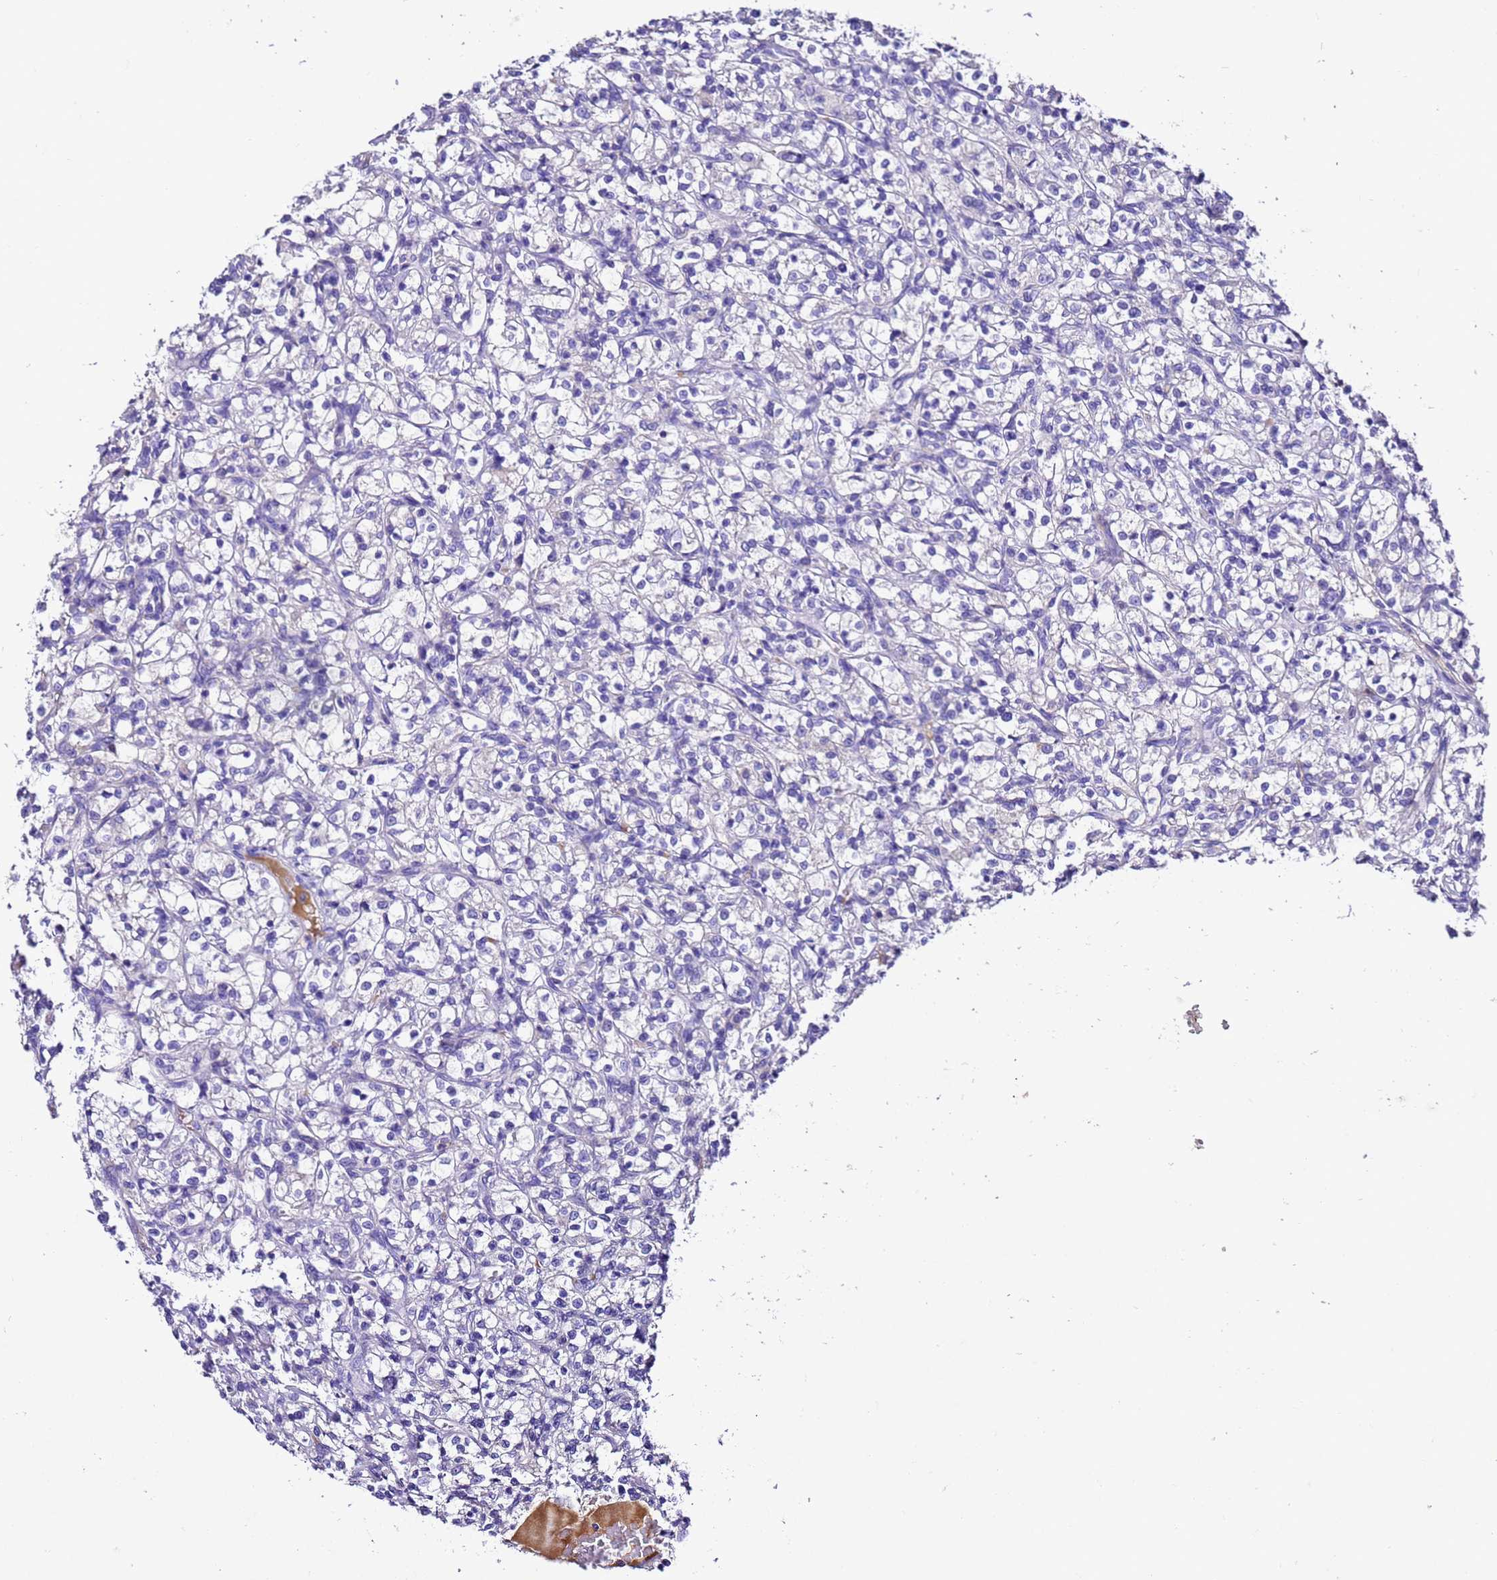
{"staining": {"intensity": "negative", "quantity": "none", "location": "none"}, "tissue": "renal cancer", "cell_type": "Tumor cells", "image_type": "cancer", "snomed": [{"axis": "morphology", "description": "Adenocarcinoma, NOS"}, {"axis": "topography", "description": "Kidney"}], "caption": "IHC image of human renal adenocarcinoma stained for a protein (brown), which demonstrates no expression in tumor cells. (Brightfield microscopy of DAB (3,3'-diaminobenzidine) IHC at high magnification).", "gene": "UGT2A1", "patient": {"sex": "female", "age": 69}}